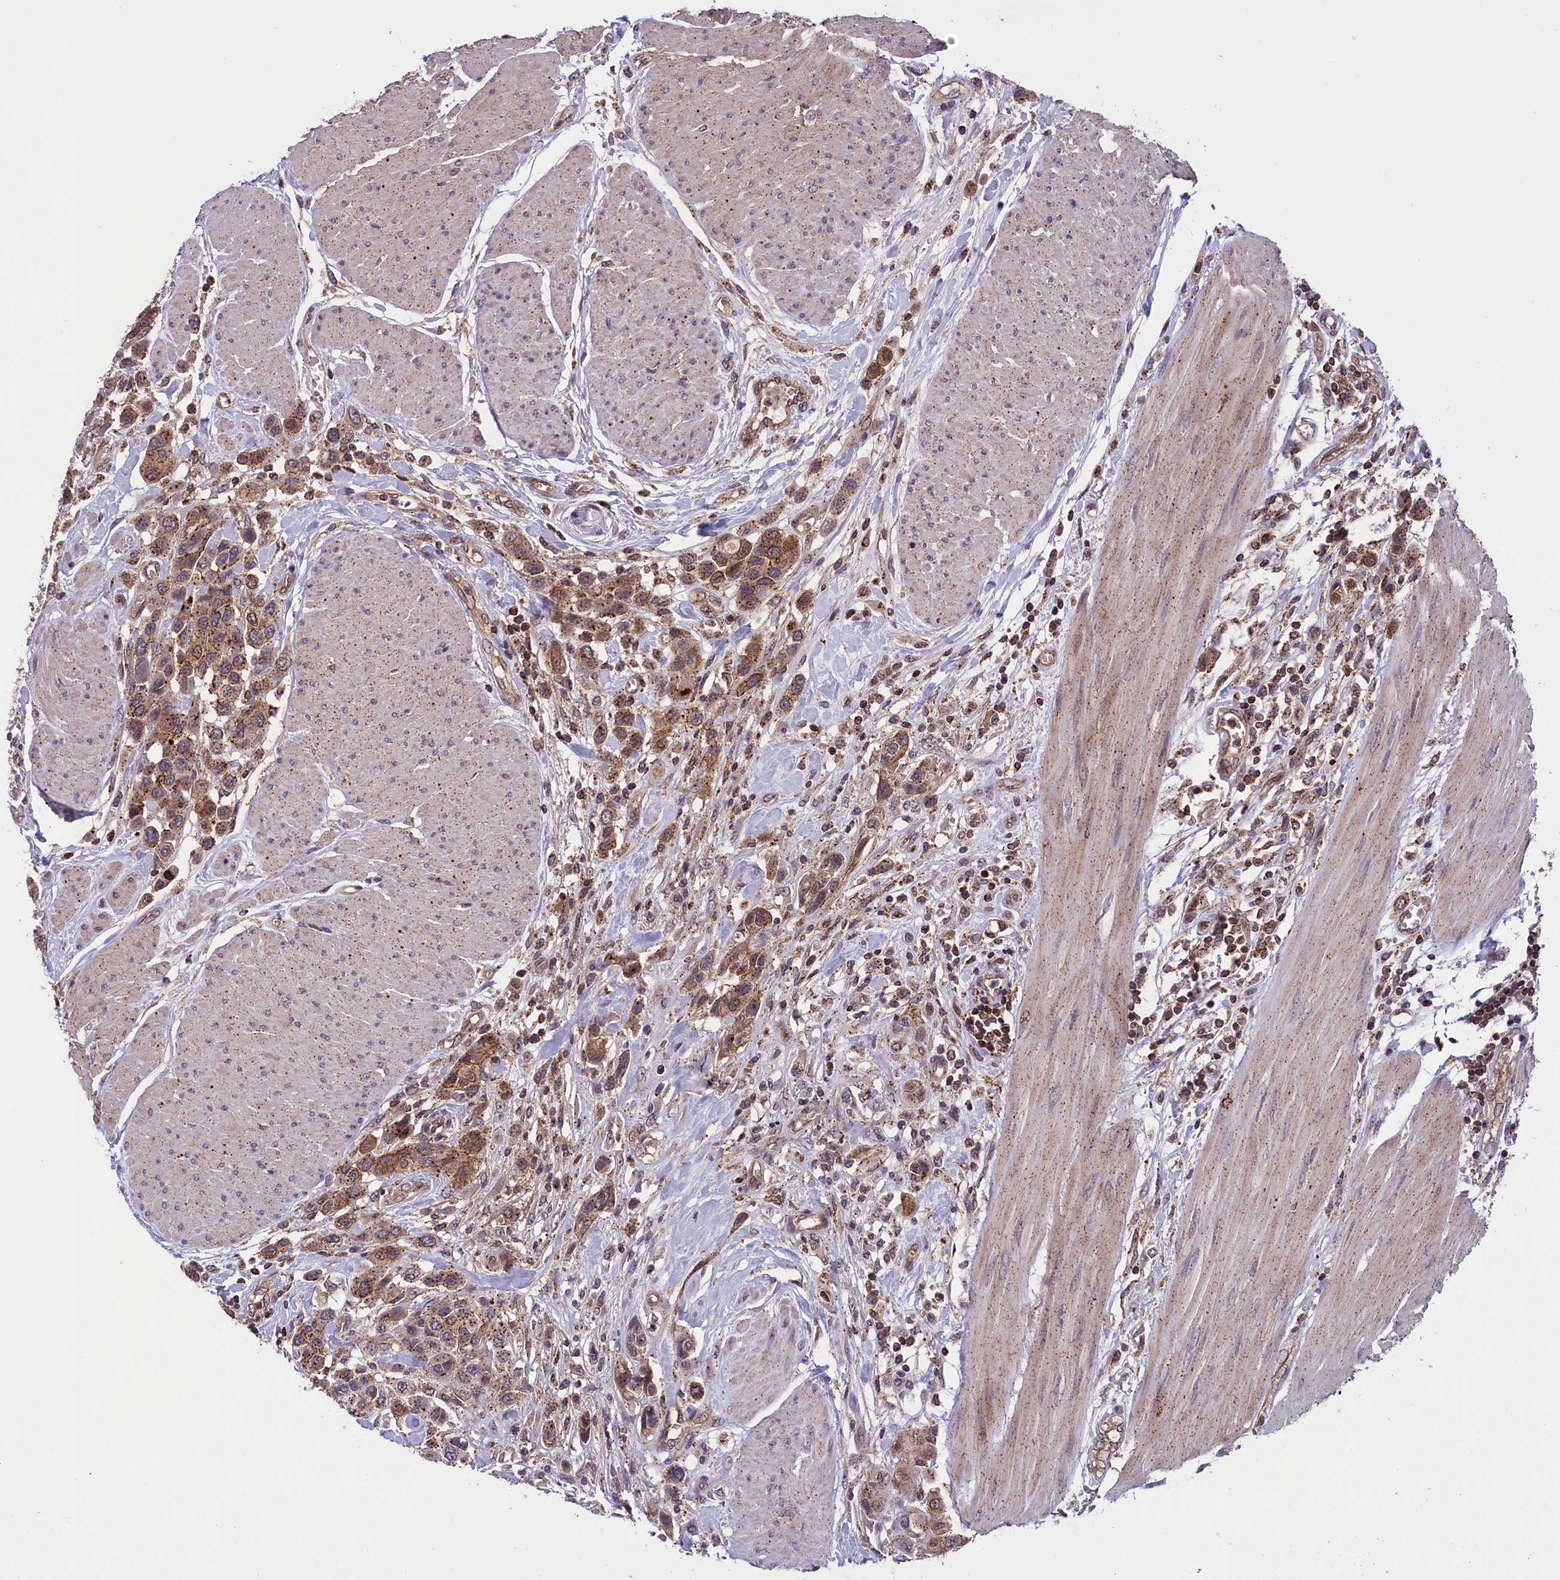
{"staining": {"intensity": "moderate", "quantity": ">75%", "location": "cytoplasmic/membranous"}, "tissue": "urothelial cancer", "cell_type": "Tumor cells", "image_type": "cancer", "snomed": [{"axis": "morphology", "description": "Urothelial carcinoma, High grade"}, {"axis": "topography", "description": "Urinary bladder"}], "caption": "The histopathology image exhibits a brown stain indicating the presence of a protein in the cytoplasmic/membranous of tumor cells in urothelial cancer.", "gene": "IST1", "patient": {"sex": "male", "age": 50}}